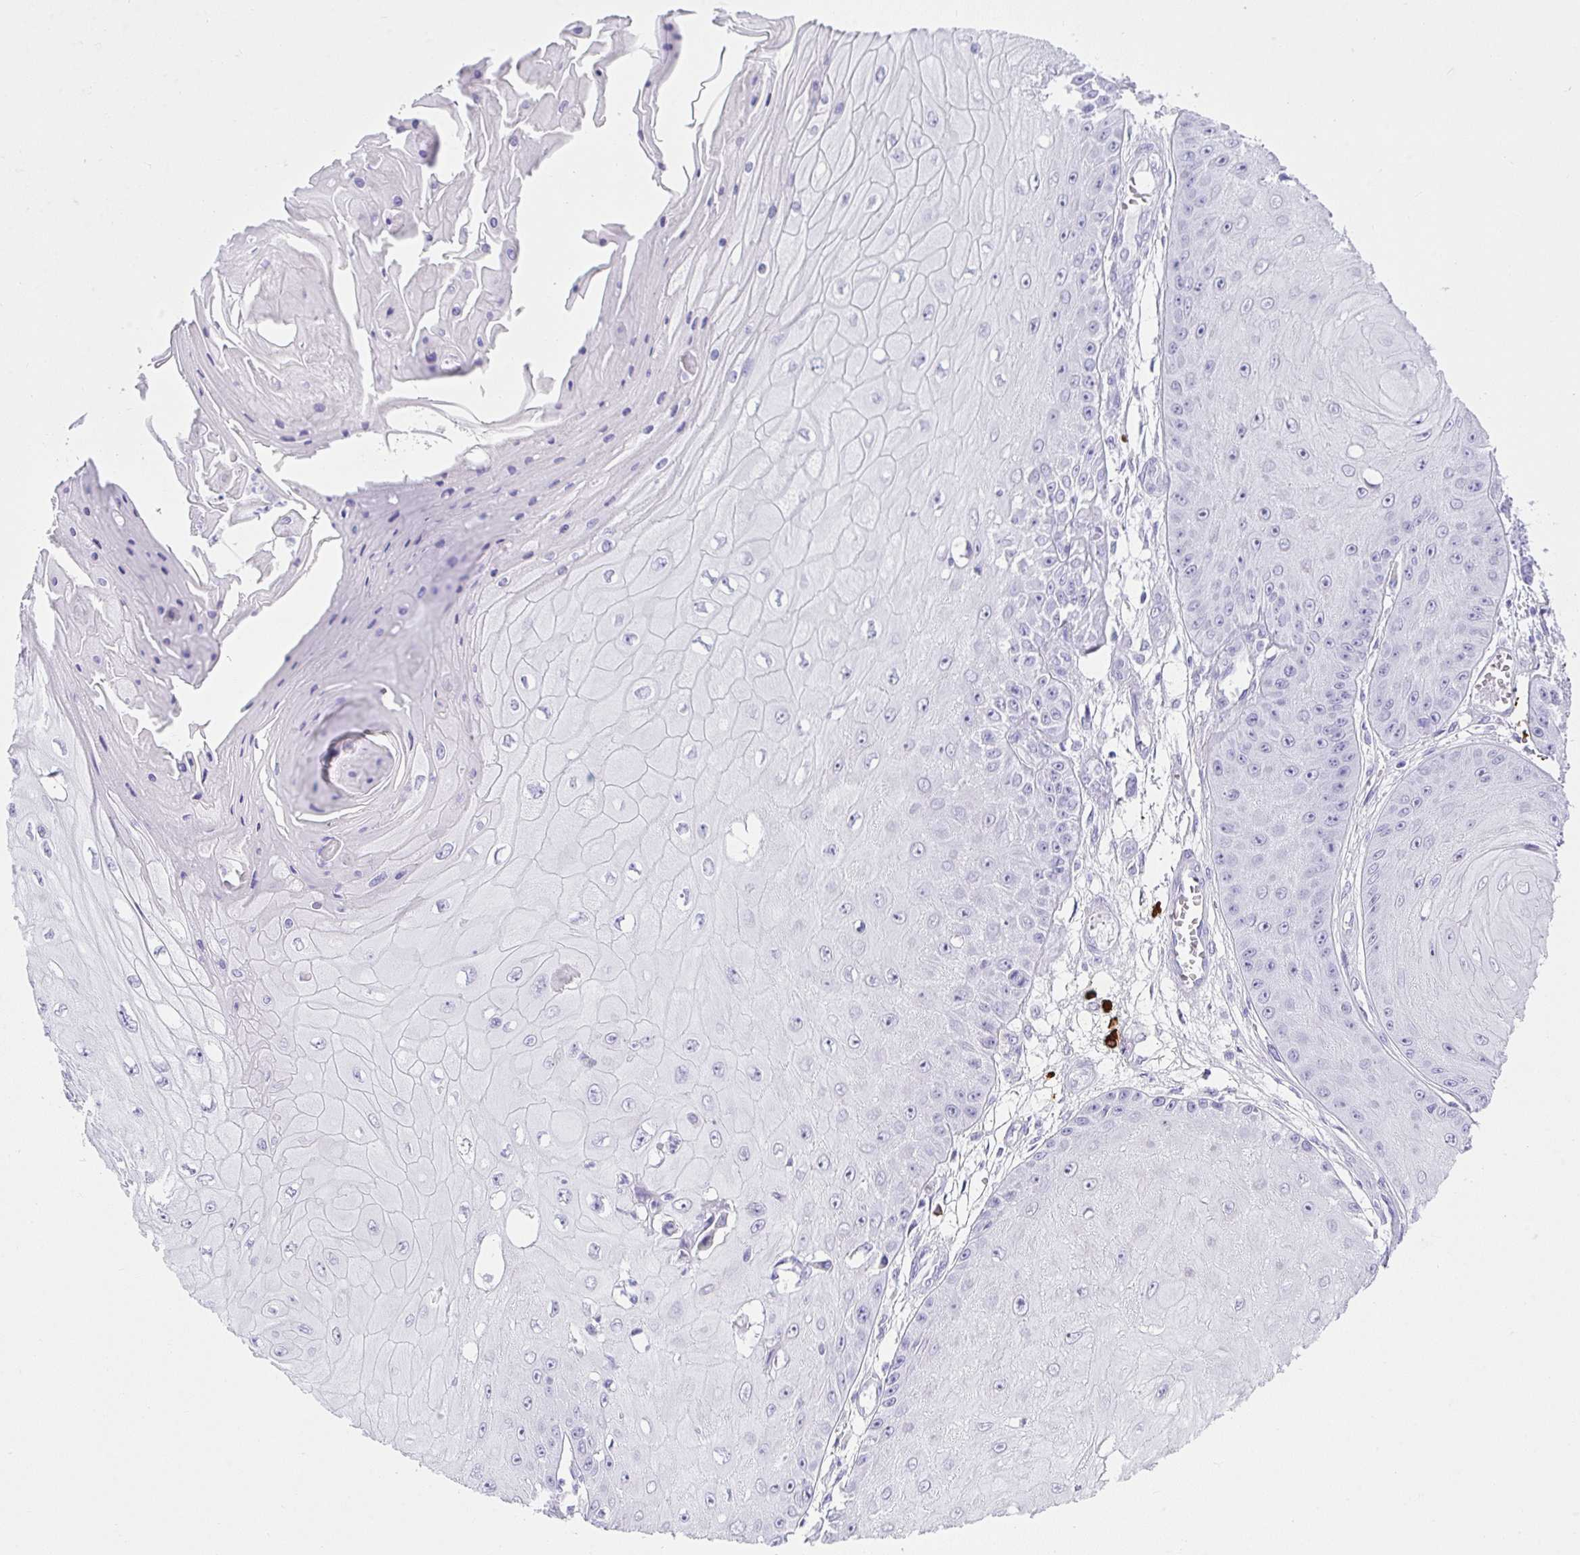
{"staining": {"intensity": "negative", "quantity": "none", "location": "none"}, "tissue": "skin cancer", "cell_type": "Tumor cells", "image_type": "cancer", "snomed": [{"axis": "morphology", "description": "Squamous cell carcinoma, NOS"}, {"axis": "topography", "description": "Skin"}], "caption": "Immunohistochemistry (IHC) of human skin cancer (squamous cell carcinoma) displays no positivity in tumor cells.", "gene": "CDADC1", "patient": {"sex": "male", "age": 70}}